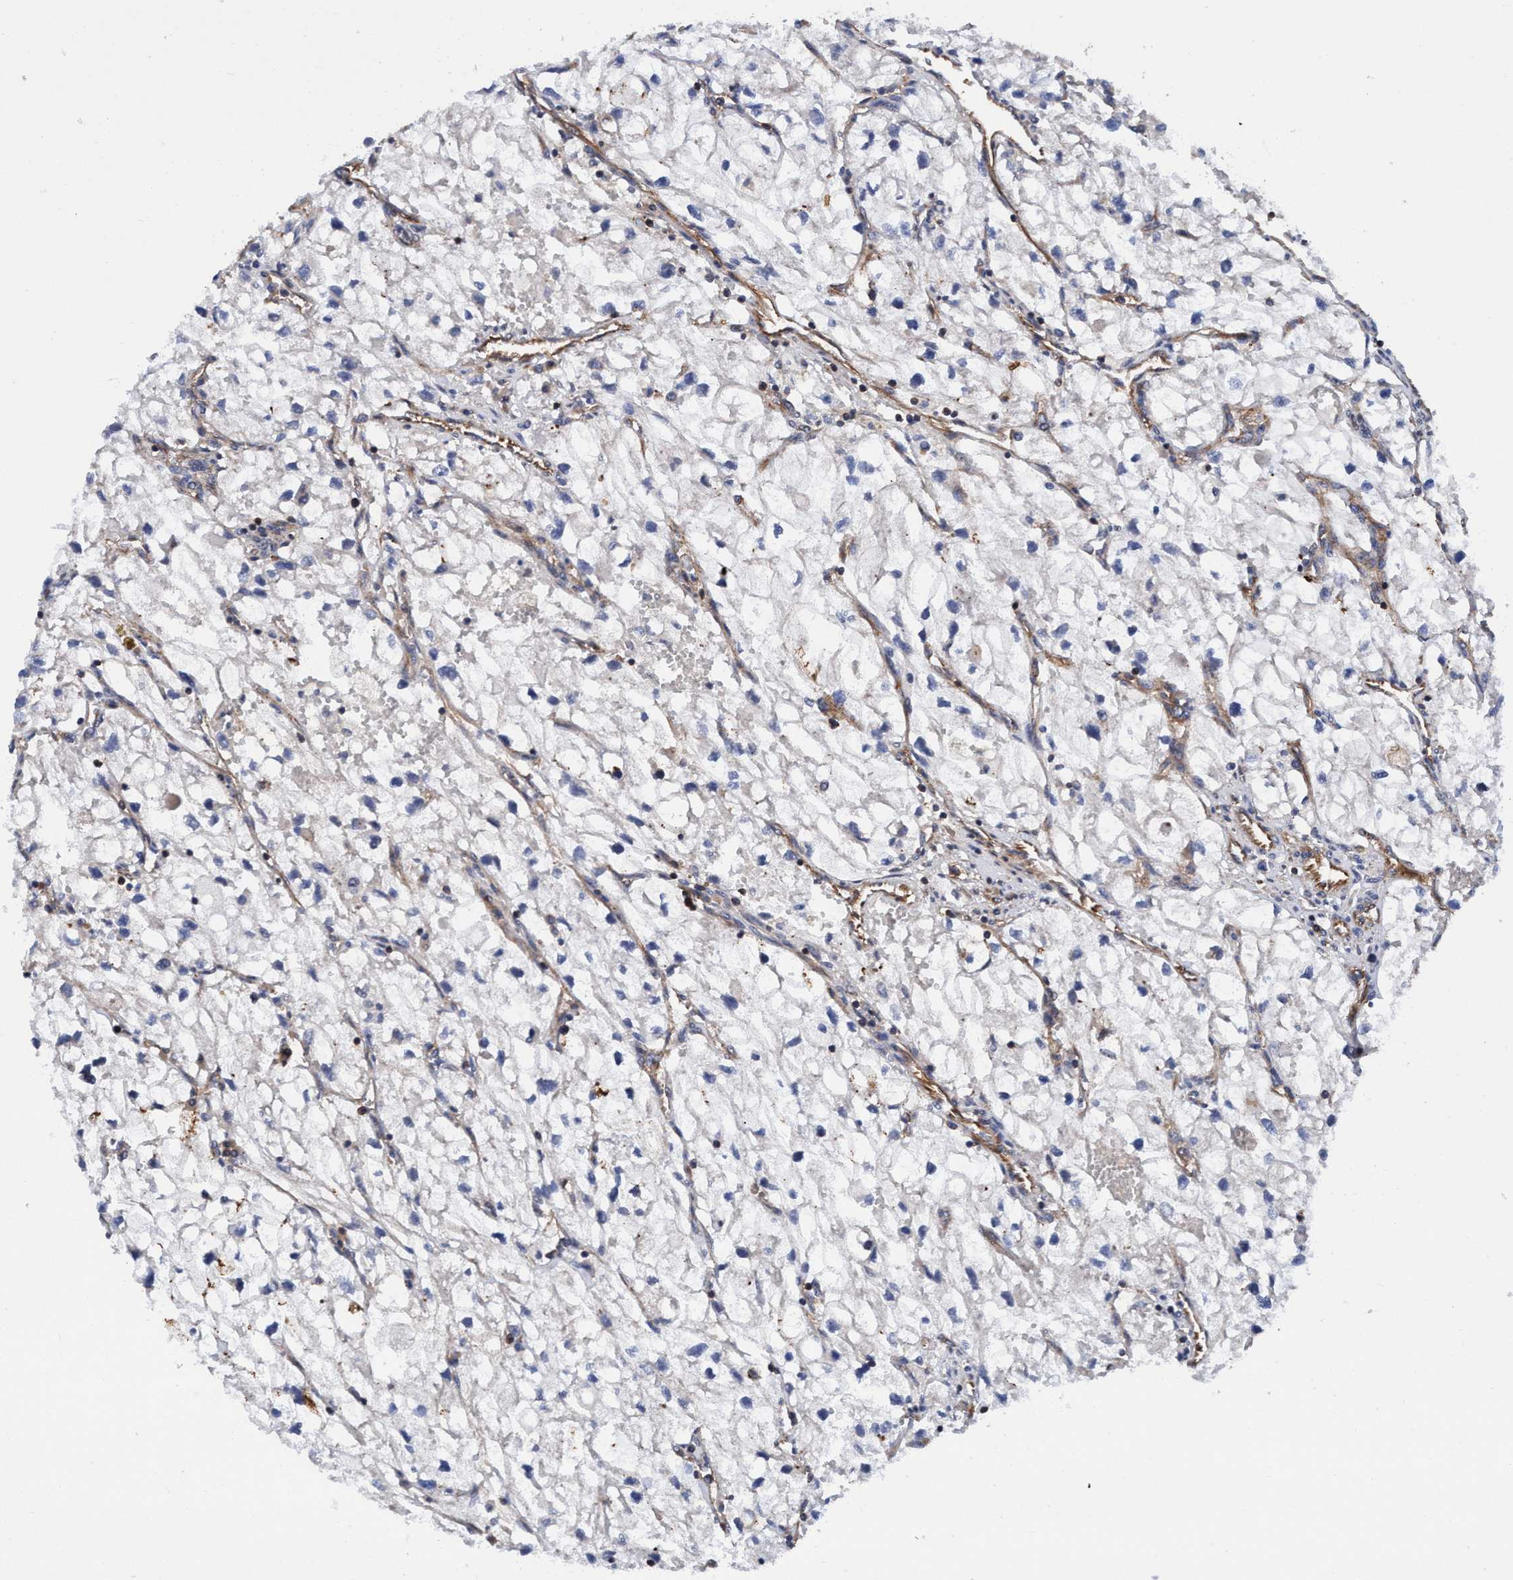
{"staining": {"intensity": "negative", "quantity": "none", "location": "none"}, "tissue": "renal cancer", "cell_type": "Tumor cells", "image_type": "cancer", "snomed": [{"axis": "morphology", "description": "Adenocarcinoma, NOS"}, {"axis": "topography", "description": "Kidney"}], "caption": "Tumor cells are negative for protein expression in human renal adenocarcinoma. Nuclei are stained in blue.", "gene": "MCM3AP", "patient": {"sex": "female", "age": 70}}